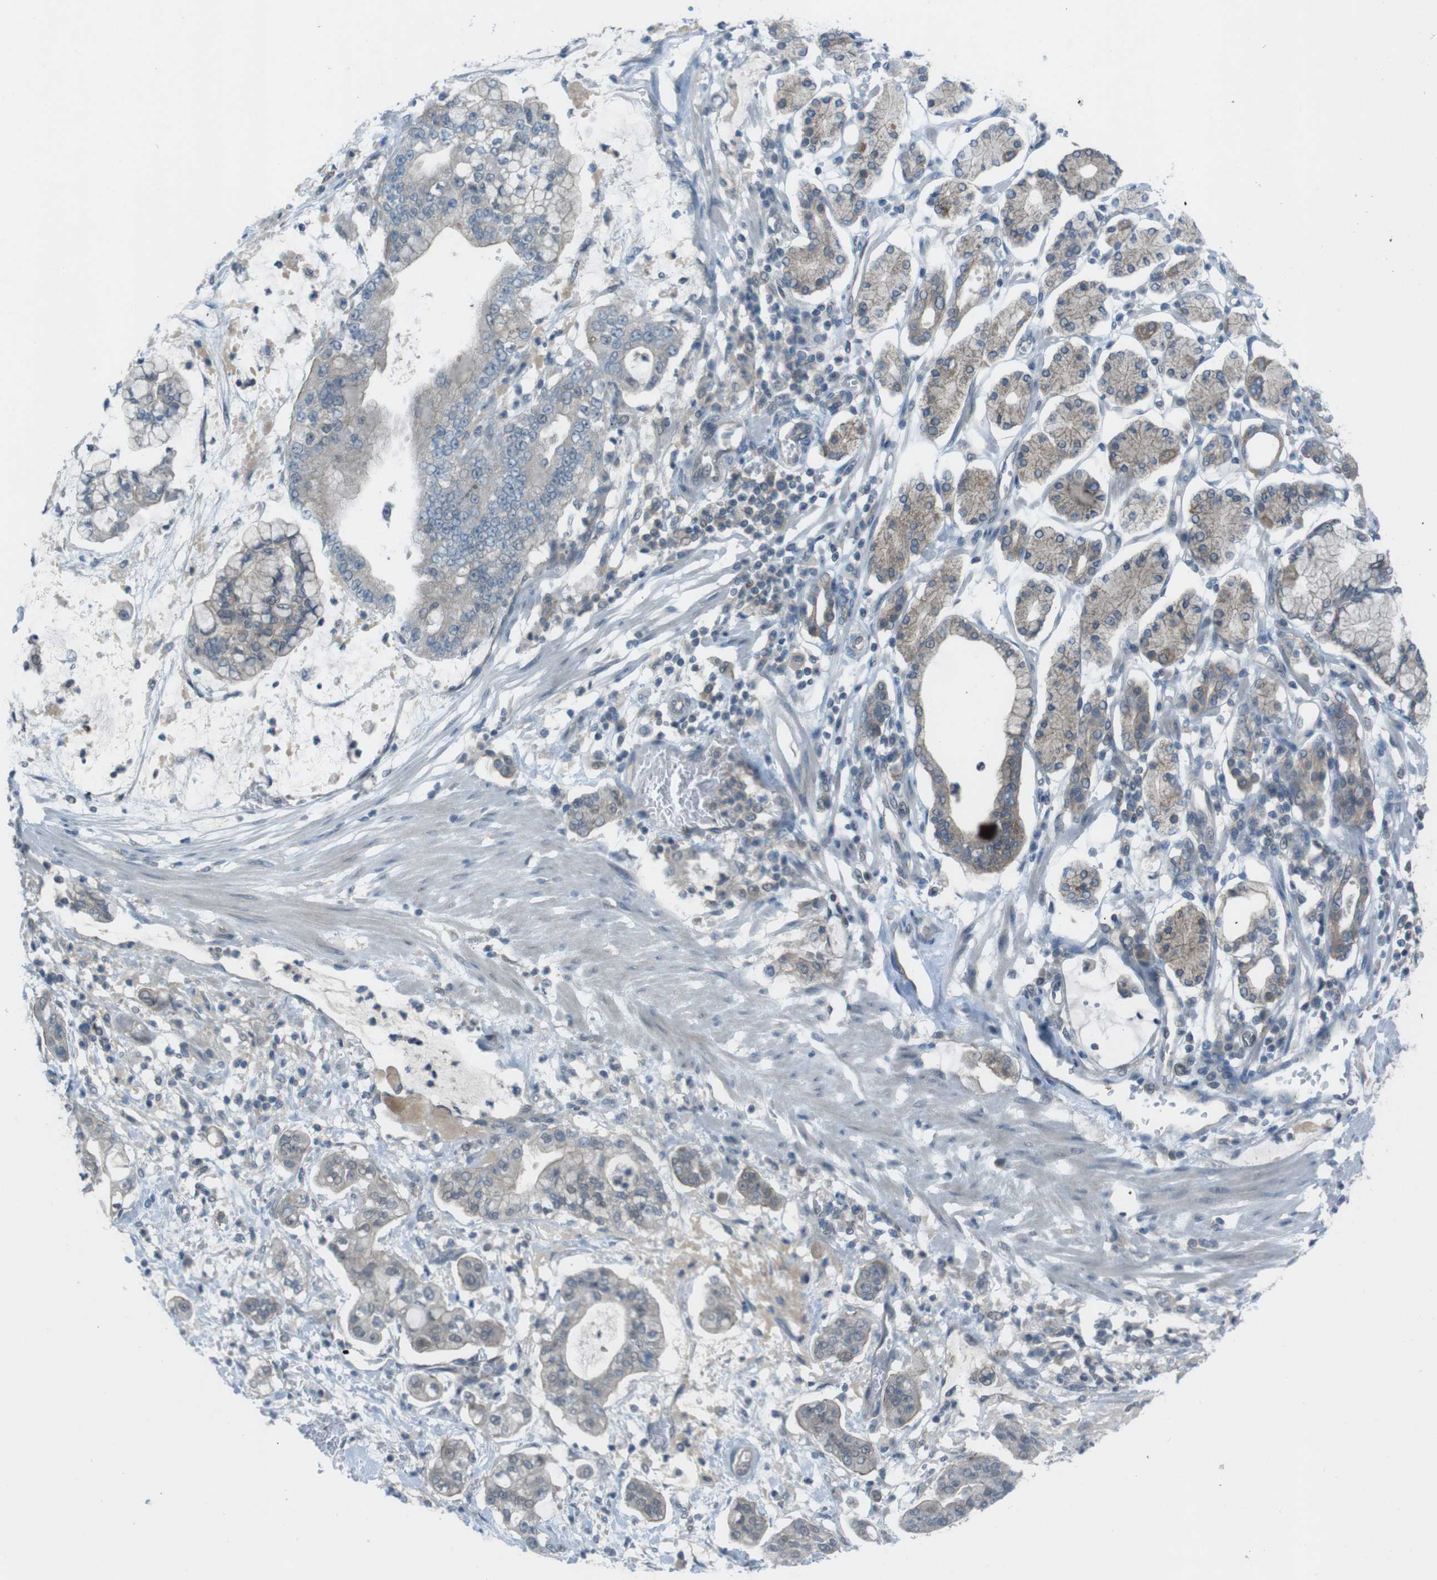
{"staining": {"intensity": "negative", "quantity": "none", "location": "none"}, "tissue": "stomach cancer", "cell_type": "Tumor cells", "image_type": "cancer", "snomed": [{"axis": "morphology", "description": "Adenocarcinoma, NOS"}, {"axis": "topography", "description": "Stomach"}], "caption": "The immunohistochemistry (IHC) image has no significant positivity in tumor cells of stomach cancer (adenocarcinoma) tissue.", "gene": "ZDHHC20", "patient": {"sex": "male", "age": 76}}